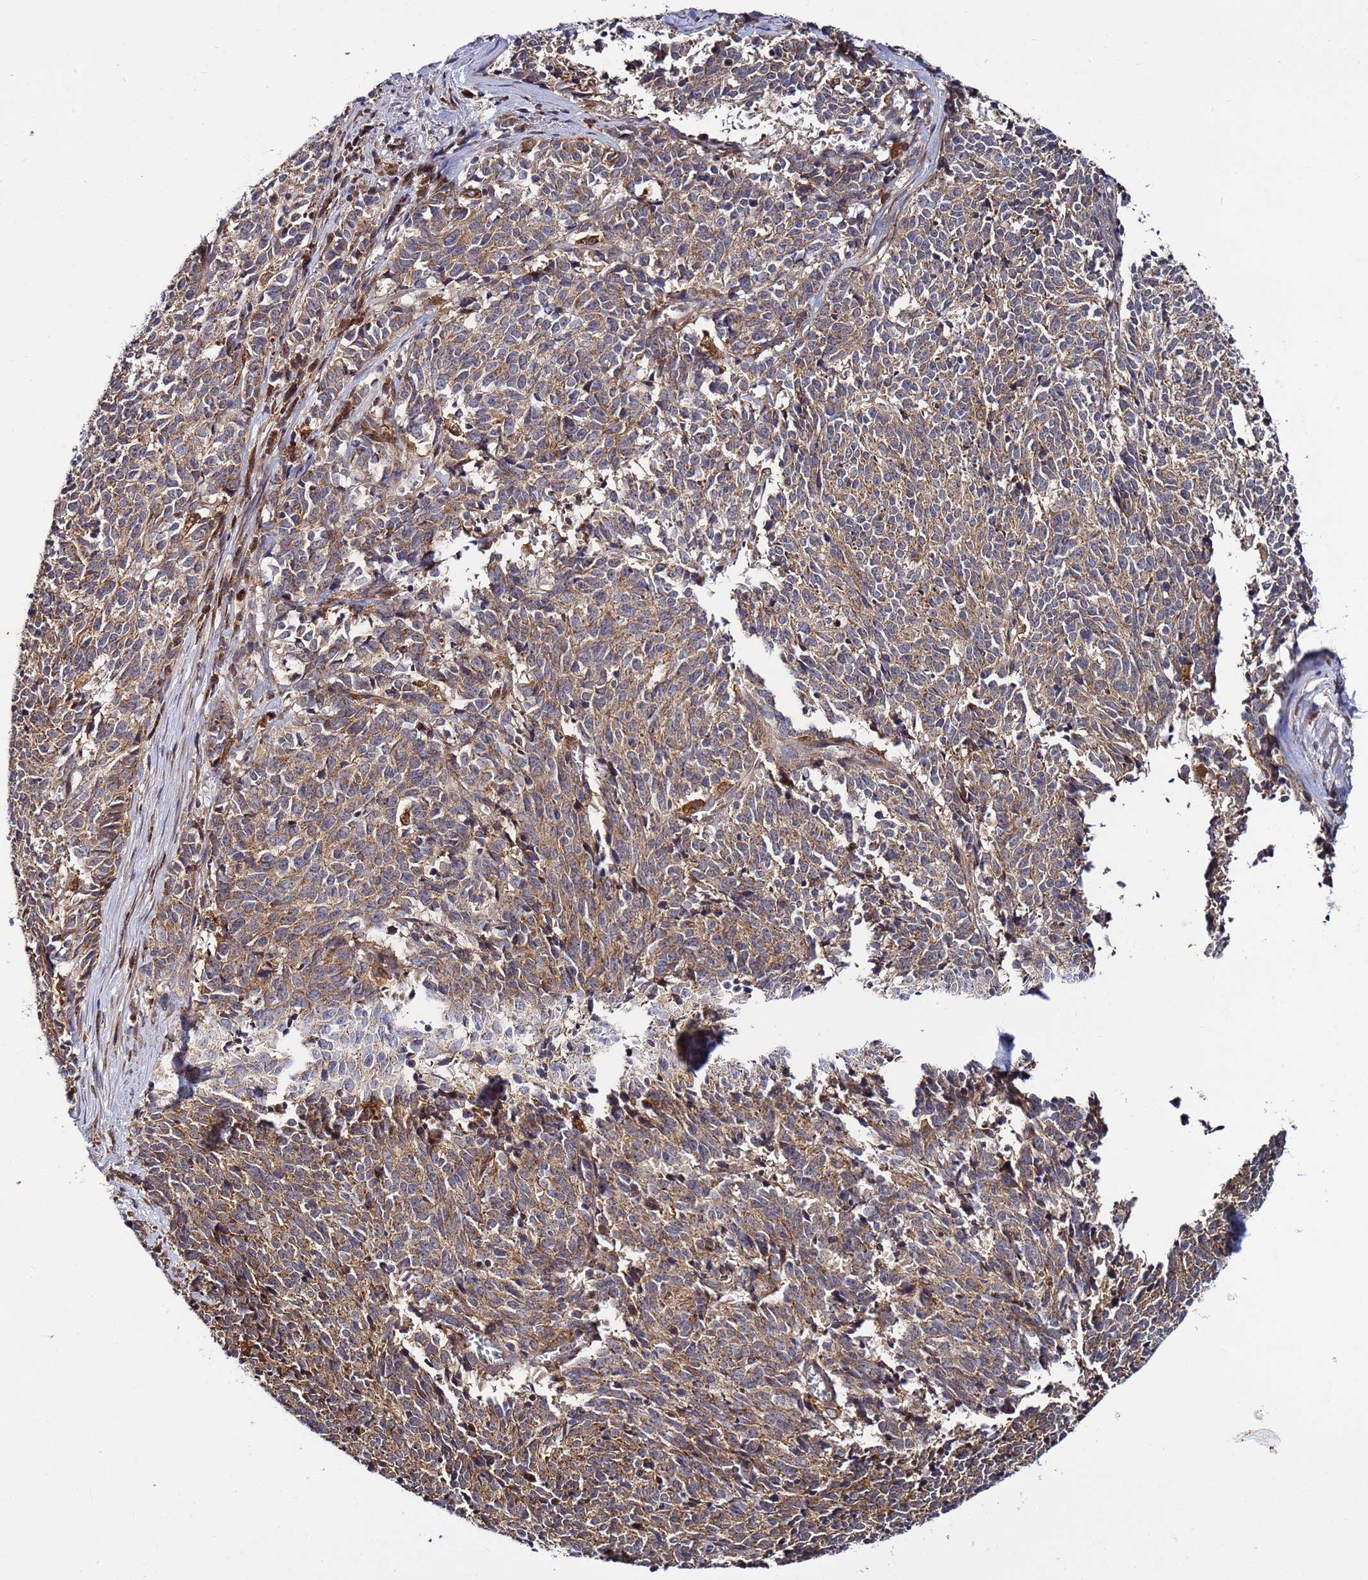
{"staining": {"intensity": "moderate", "quantity": ">75%", "location": "cytoplasmic/membranous"}, "tissue": "cervical cancer", "cell_type": "Tumor cells", "image_type": "cancer", "snomed": [{"axis": "morphology", "description": "Squamous cell carcinoma, NOS"}, {"axis": "topography", "description": "Cervix"}], "caption": "The image exhibits a brown stain indicating the presence of a protein in the cytoplasmic/membranous of tumor cells in cervical cancer (squamous cell carcinoma).", "gene": "TMEM176B", "patient": {"sex": "female", "age": 29}}